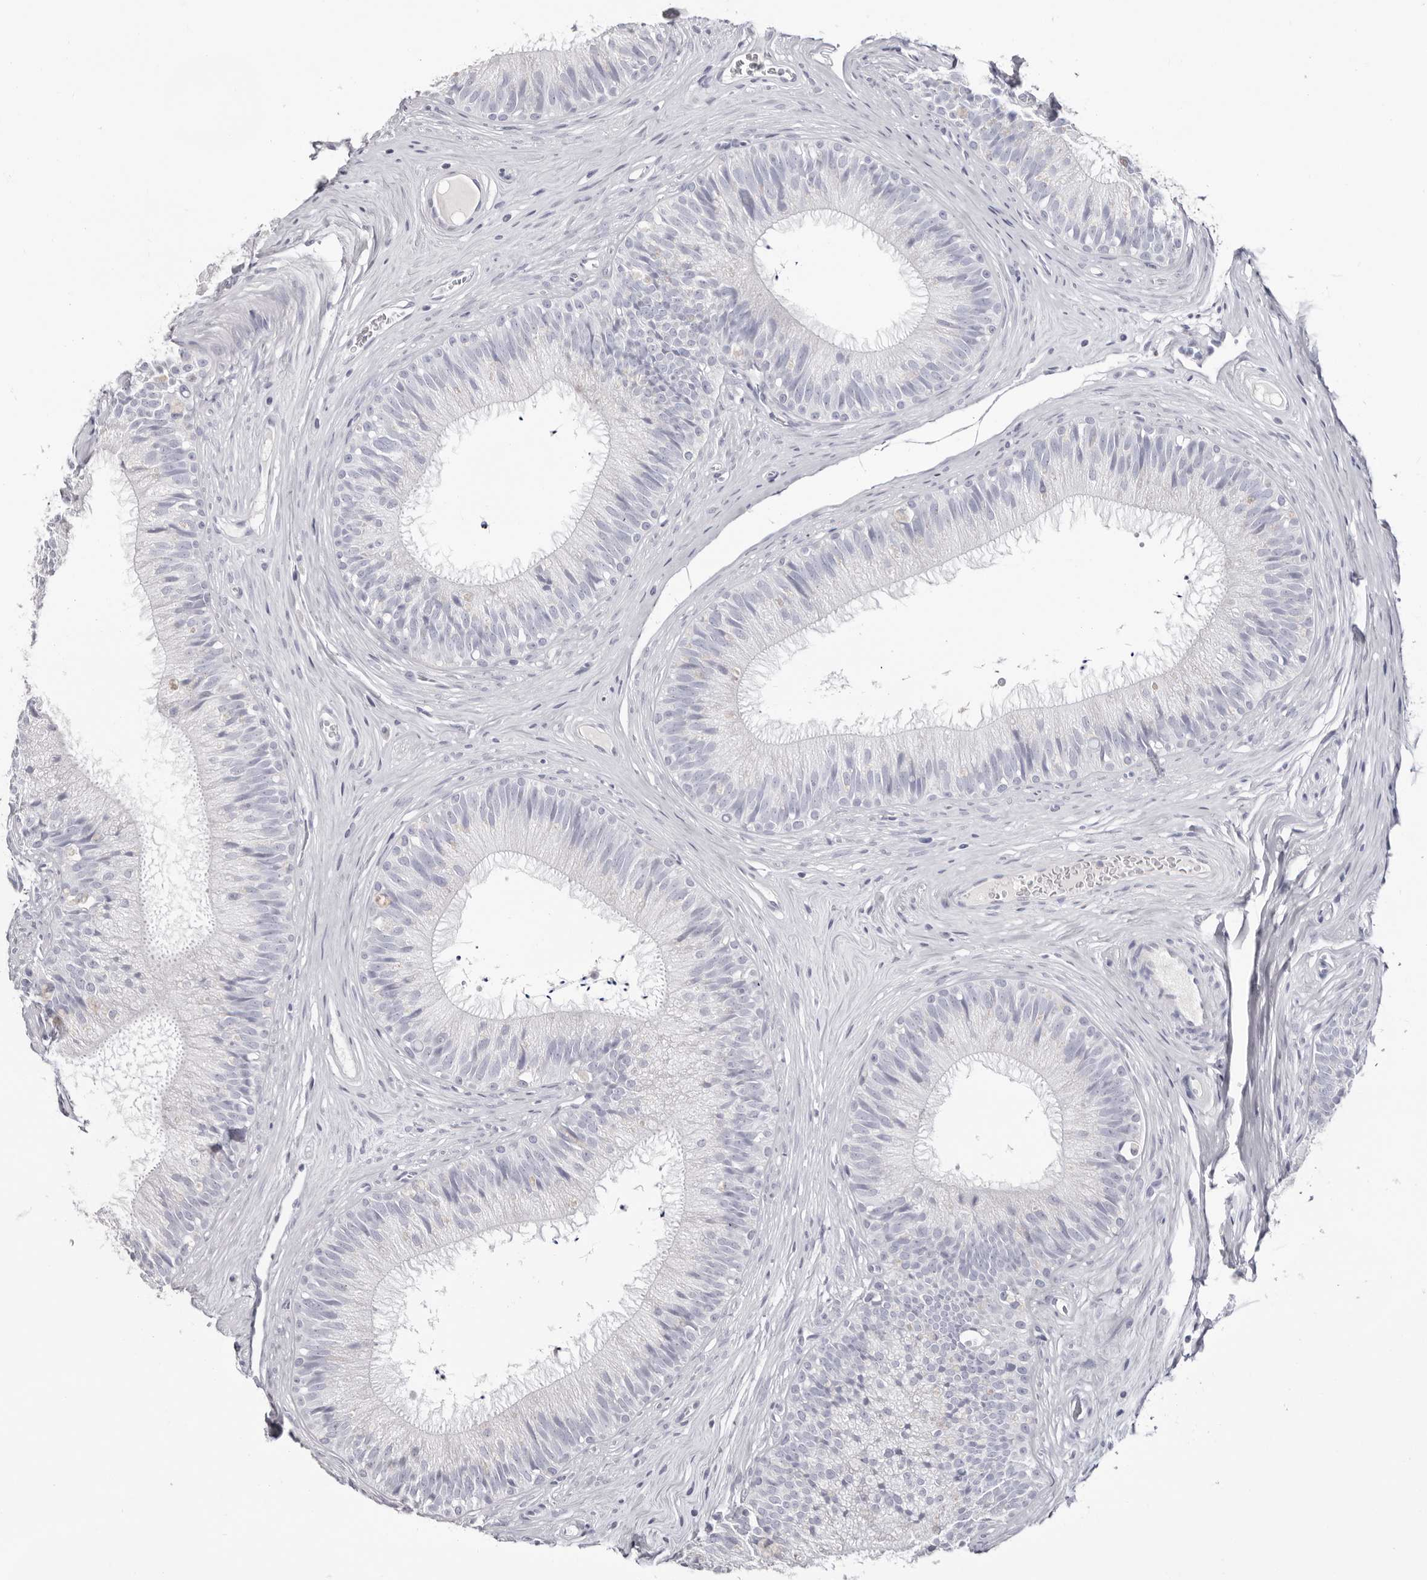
{"staining": {"intensity": "negative", "quantity": "none", "location": "none"}, "tissue": "epididymis", "cell_type": "Glandular cells", "image_type": "normal", "snomed": [{"axis": "morphology", "description": "Normal tissue, NOS"}, {"axis": "topography", "description": "Epididymis"}], "caption": "Immunohistochemistry of benign epididymis demonstrates no positivity in glandular cells.", "gene": "LPO", "patient": {"sex": "male", "age": 29}}